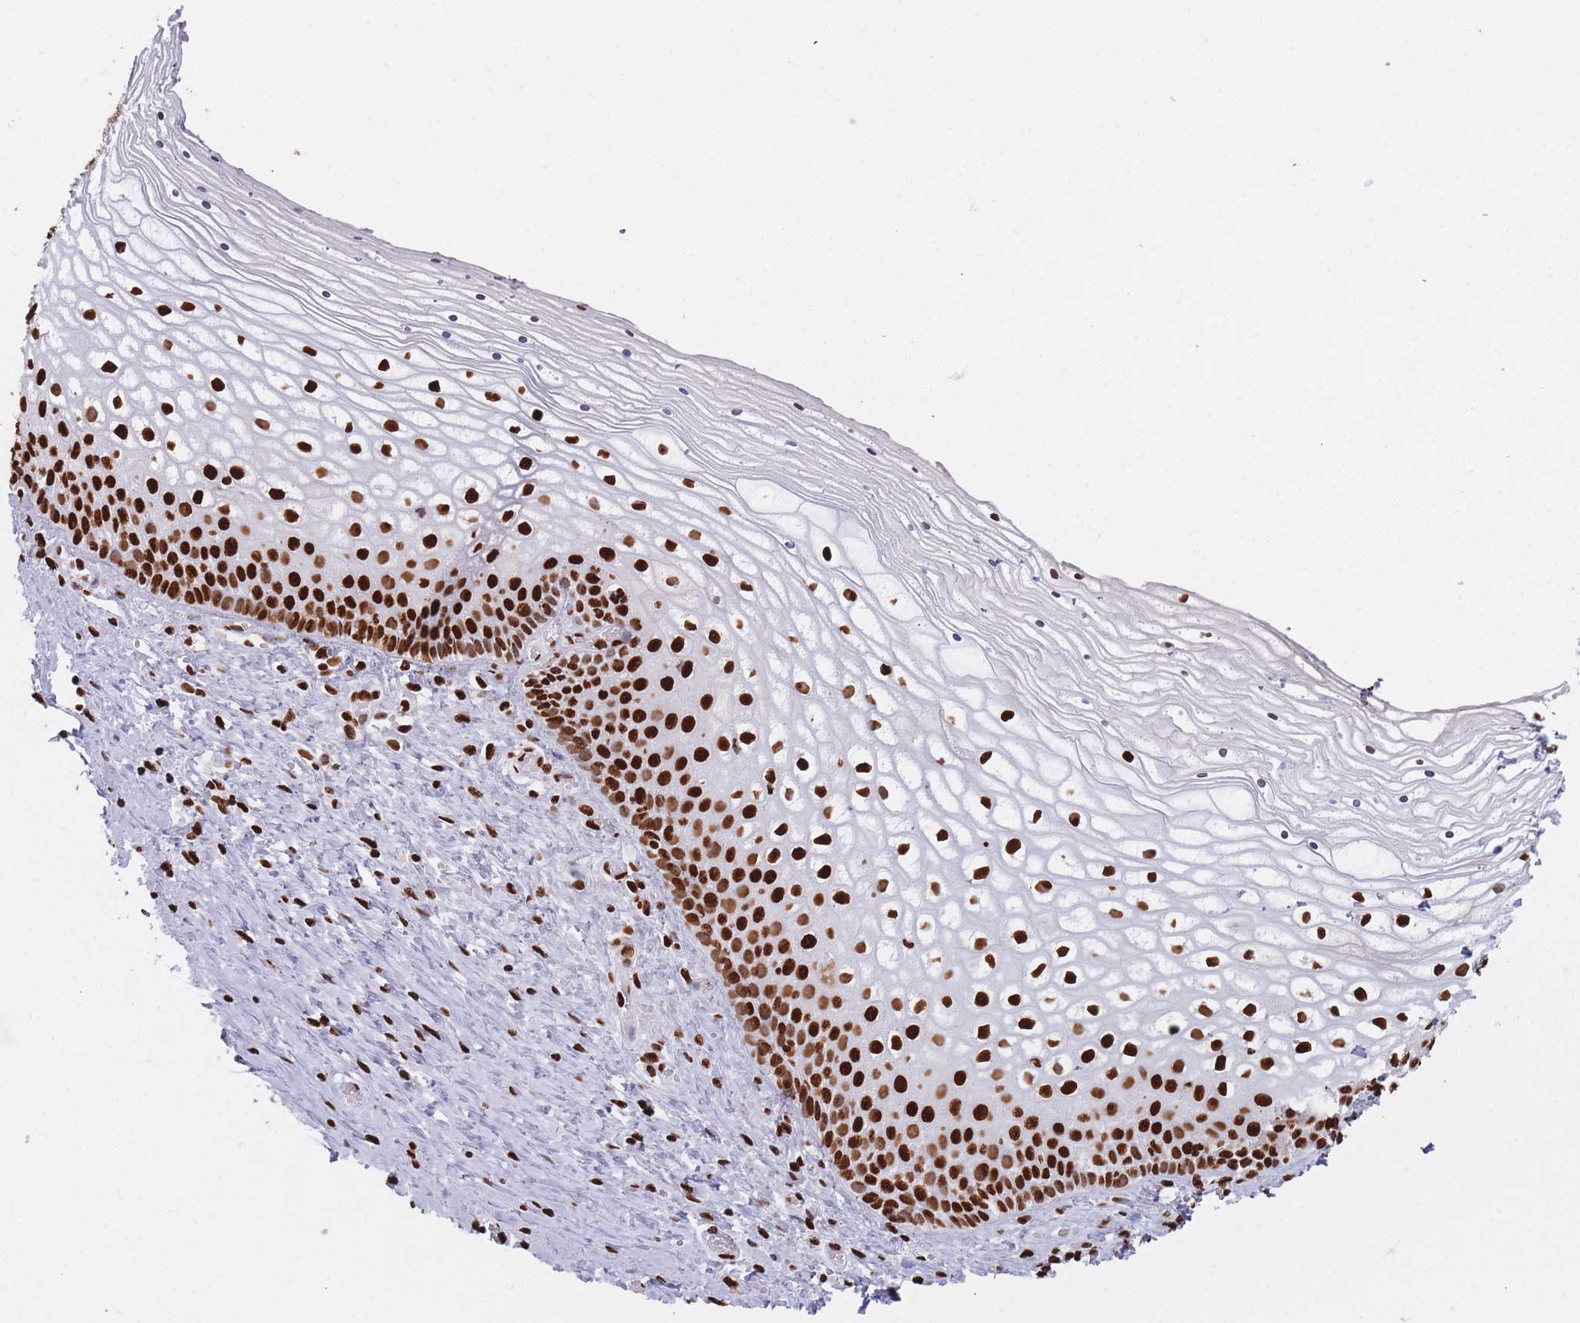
{"staining": {"intensity": "strong", "quantity": ">75%", "location": "nuclear"}, "tissue": "vagina", "cell_type": "Squamous epithelial cells", "image_type": "normal", "snomed": [{"axis": "morphology", "description": "Normal tissue, NOS"}, {"axis": "topography", "description": "Vagina"}], "caption": "Normal vagina was stained to show a protein in brown. There is high levels of strong nuclear expression in approximately >75% of squamous epithelial cells. The staining was performed using DAB (3,3'-diaminobenzidine), with brown indicating positive protein expression. Nuclei are stained blue with hematoxylin.", "gene": "HNRNPUL1", "patient": {"sex": "female", "age": 59}}